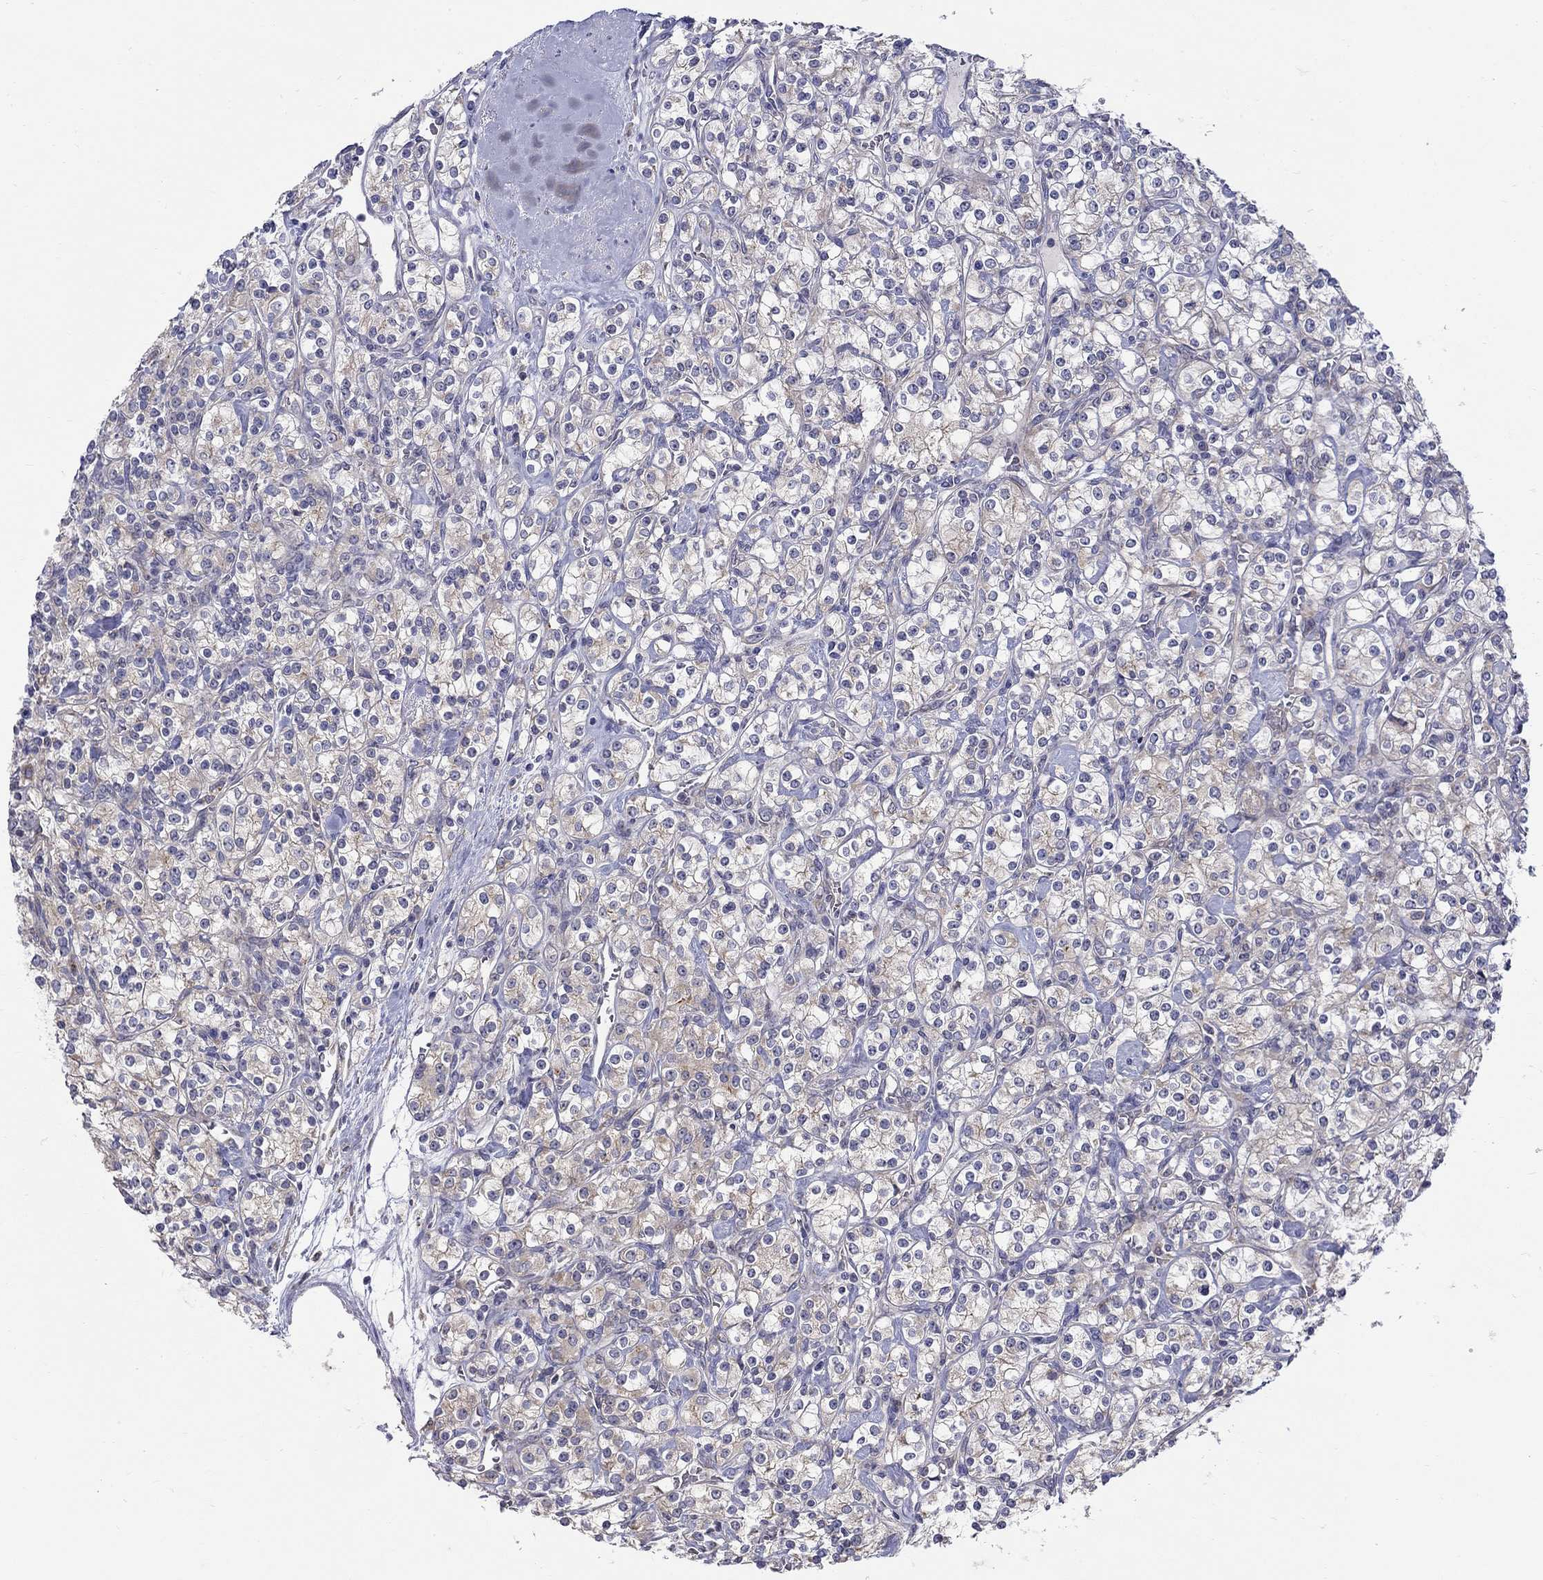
{"staining": {"intensity": "weak", "quantity": "<25%", "location": "cytoplasmic/membranous"}, "tissue": "renal cancer", "cell_type": "Tumor cells", "image_type": "cancer", "snomed": [{"axis": "morphology", "description": "Adenocarcinoma, NOS"}, {"axis": "topography", "description": "Kidney"}], "caption": "Protein analysis of renal cancer shows no significant staining in tumor cells.", "gene": "QRFPR", "patient": {"sex": "male", "age": 77}}